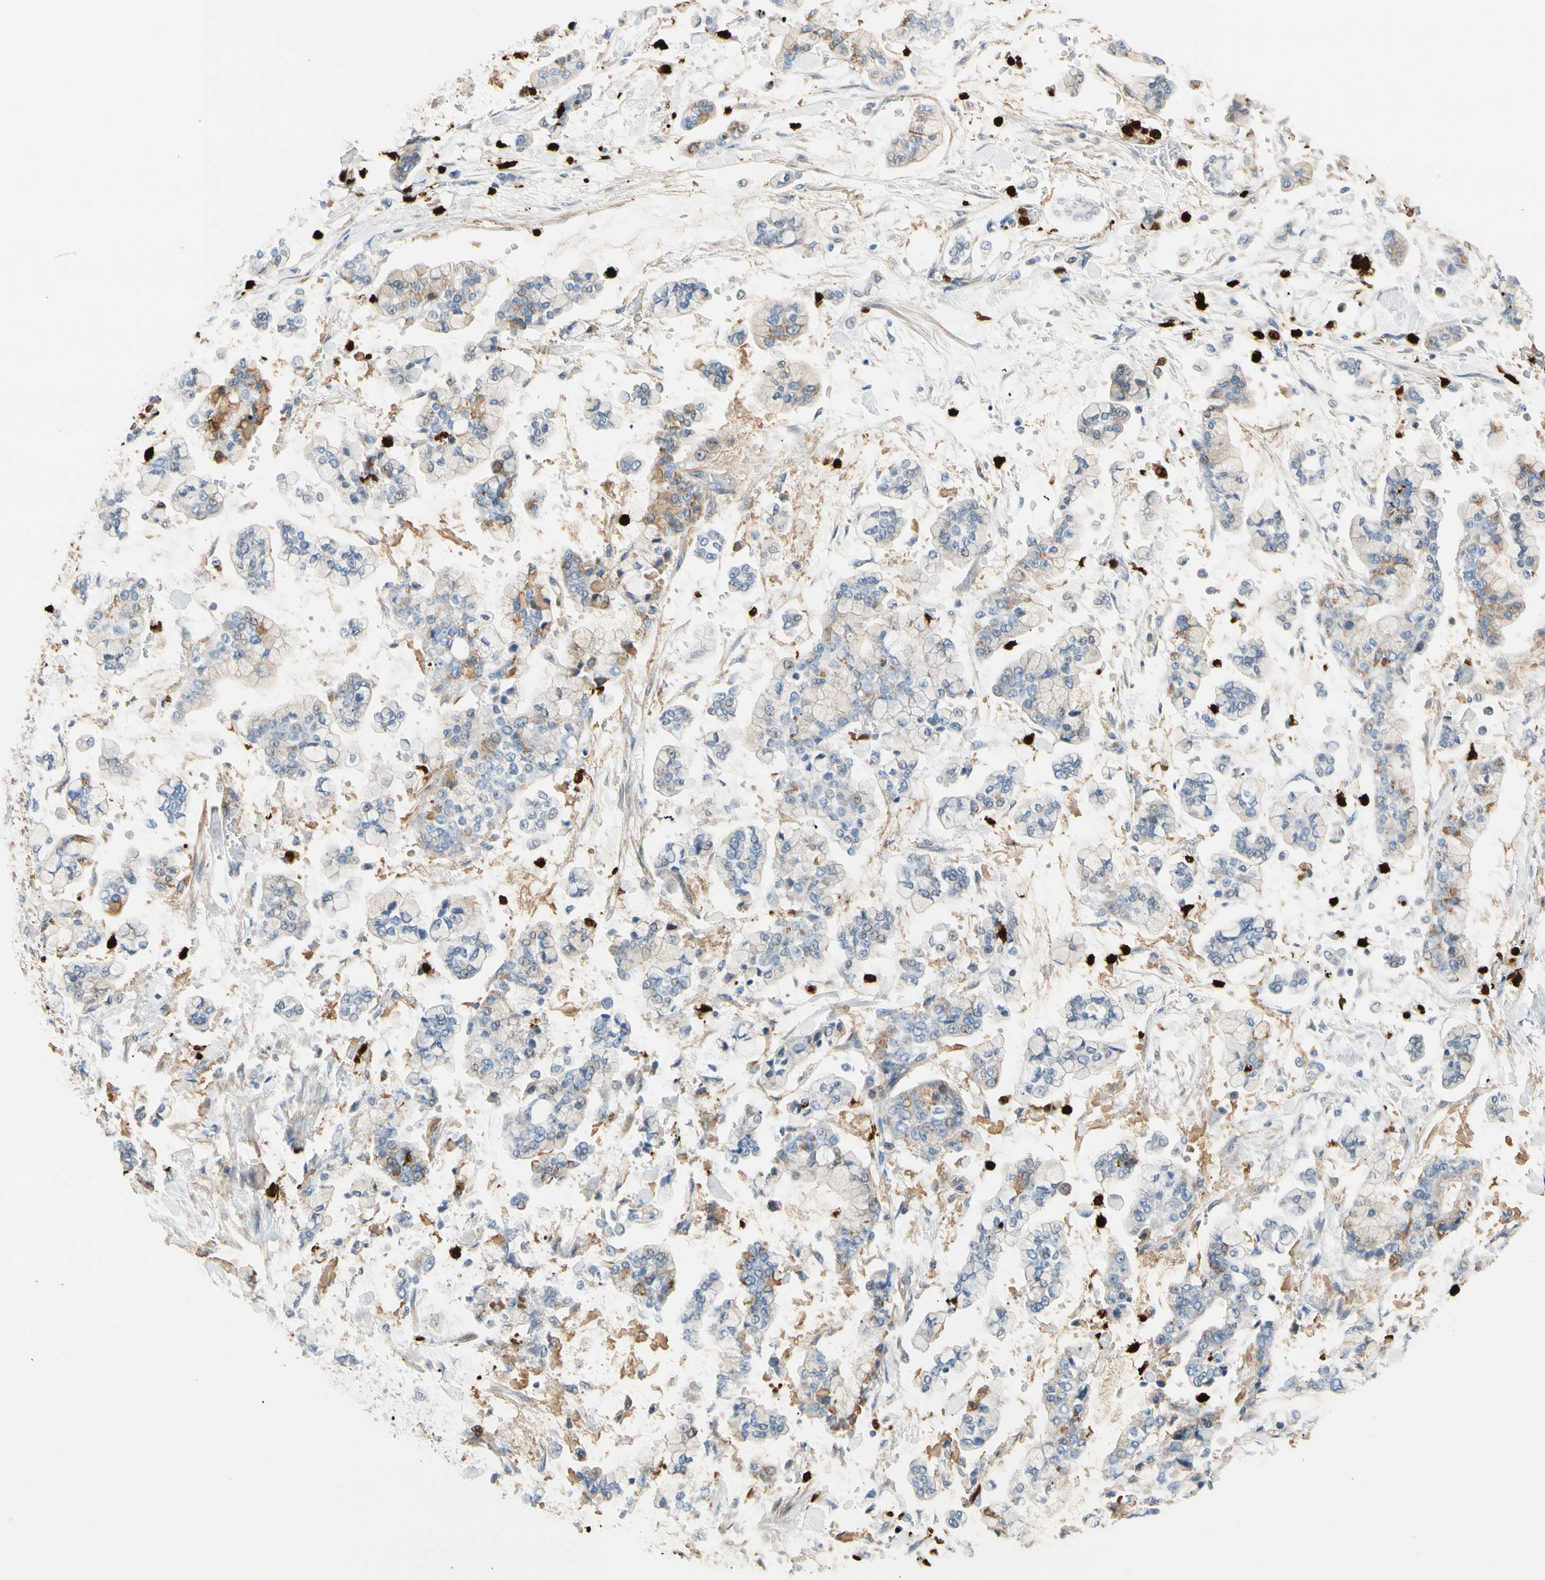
{"staining": {"intensity": "weak", "quantity": "<25%", "location": "cytoplasmic/membranous"}, "tissue": "stomach cancer", "cell_type": "Tumor cells", "image_type": "cancer", "snomed": [{"axis": "morphology", "description": "Normal tissue, NOS"}, {"axis": "morphology", "description": "Adenocarcinoma, NOS"}, {"axis": "topography", "description": "Stomach, upper"}, {"axis": "topography", "description": "Stomach"}], "caption": "Tumor cells show no significant protein staining in stomach cancer.", "gene": "TRAF5", "patient": {"sex": "male", "age": 76}}